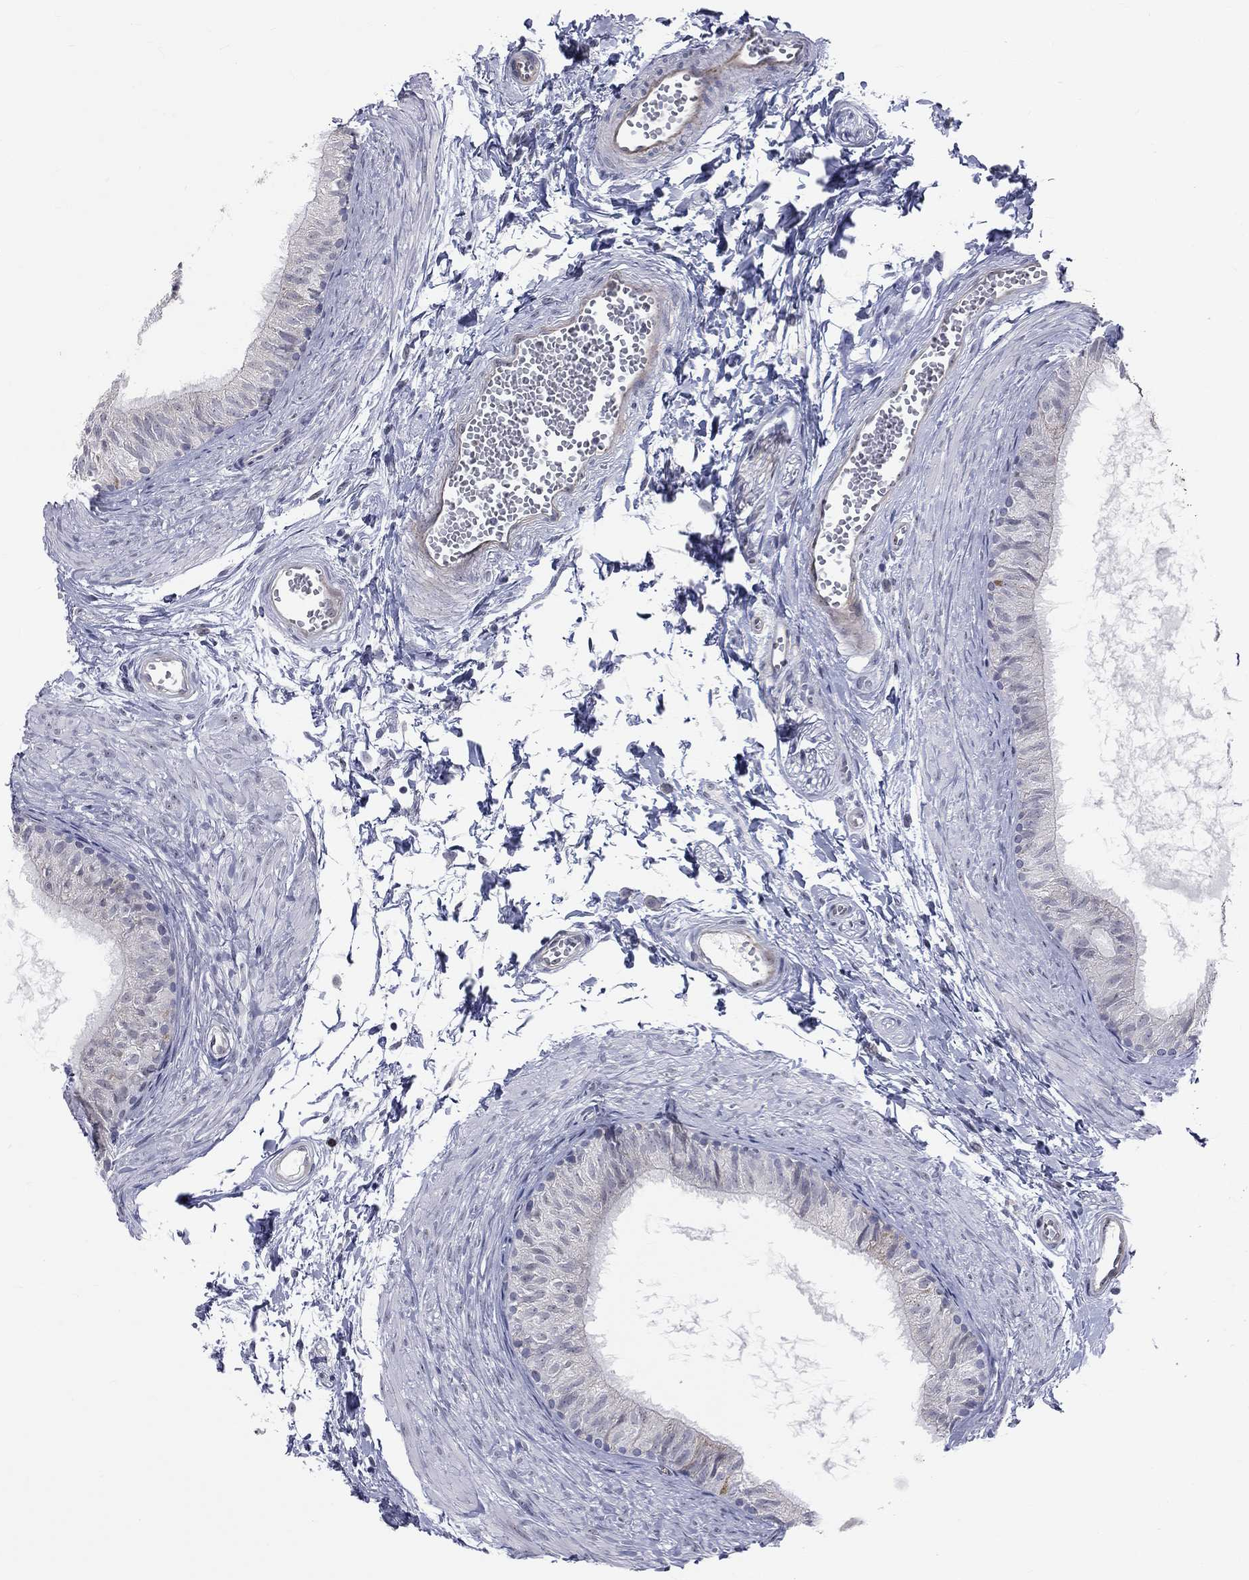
{"staining": {"intensity": "negative", "quantity": "none", "location": "none"}, "tissue": "epididymis", "cell_type": "Glandular cells", "image_type": "normal", "snomed": [{"axis": "morphology", "description": "Normal tissue, NOS"}, {"axis": "topography", "description": "Epididymis"}], "caption": "Immunohistochemical staining of unremarkable epididymis exhibits no significant expression in glandular cells. (DAB IHC, high magnification).", "gene": "CD22", "patient": {"sex": "male", "age": 22}}